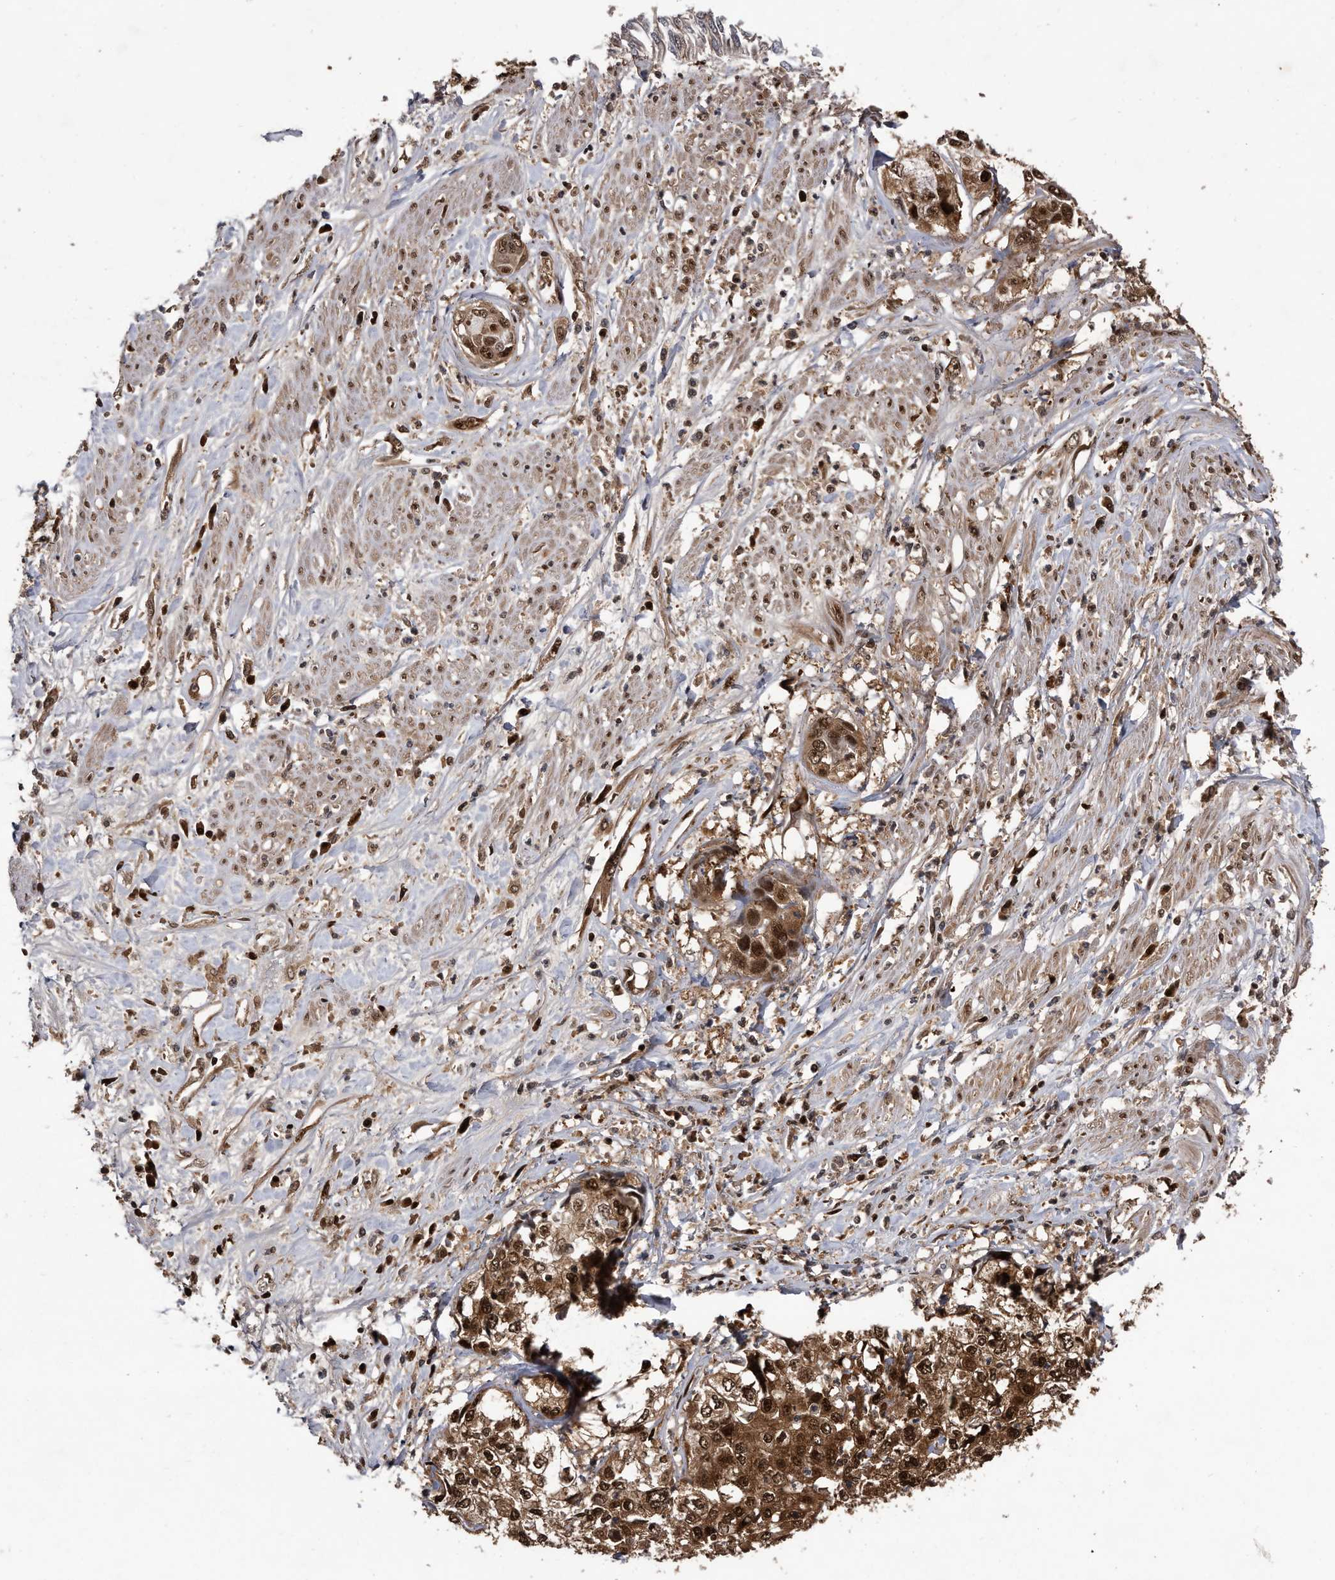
{"staining": {"intensity": "strong", "quantity": ">75%", "location": "cytoplasmic/membranous,nuclear"}, "tissue": "cervical cancer", "cell_type": "Tumor cells", "image_type": "cancer", "snomed": [{"axis": "morphology", "description": "Squamous cell carcinoma, NOS"}, {"axis": "topography", "description": "Cervix"}], "caption": "High-power microscopy captured an immunohistochemistry (IHC) histopathology image of cervical cancer, revealing strong cytoplasmic/membranous and nuclear positivity in approximately >75% of tumor cells.", "gene": "RAD23B", "patient": {"sex": "female", "age": 31}}